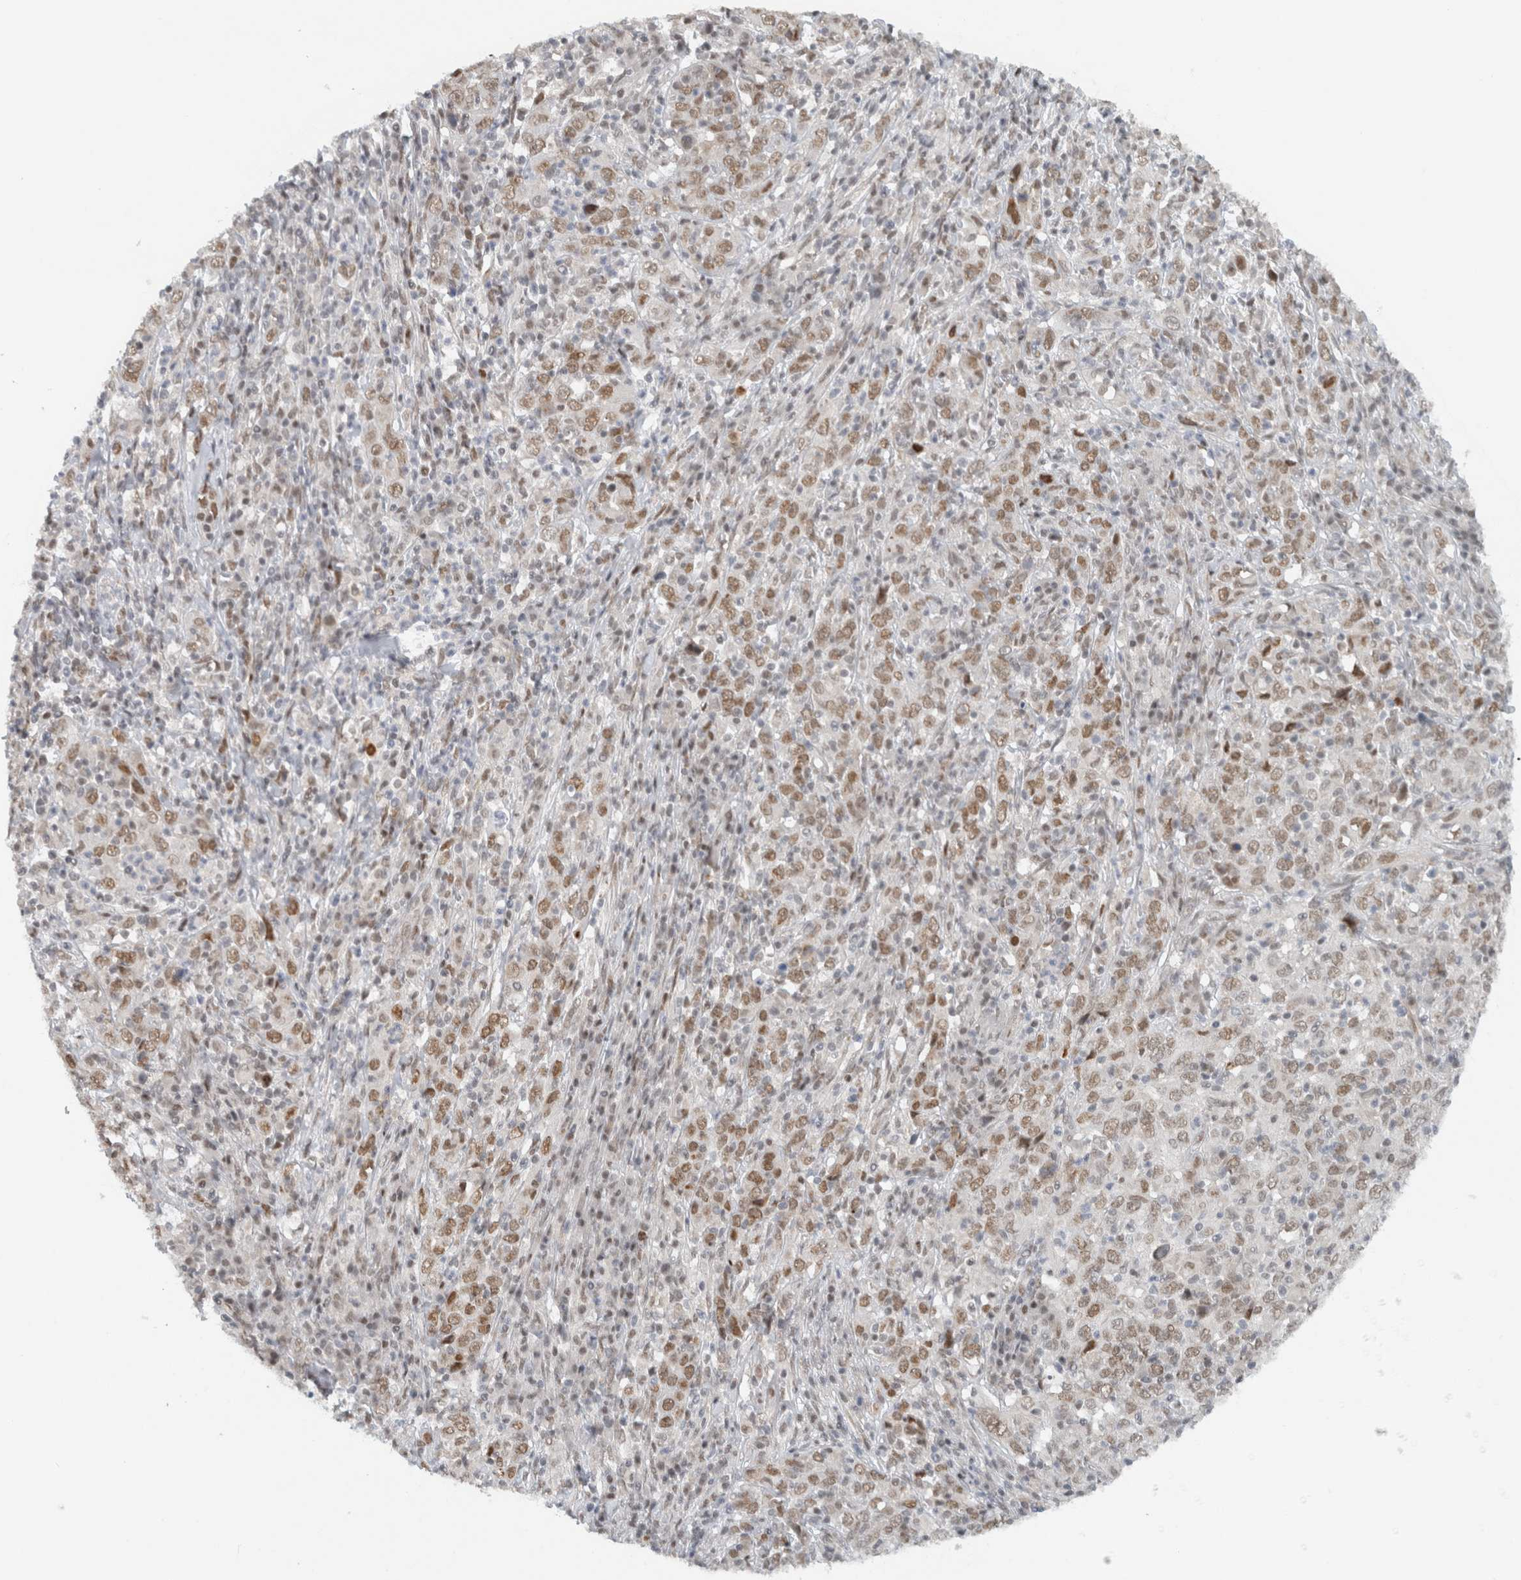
{"staining": {"intensity": "moderate", "quantity": ">75%", "location": "nuclear"}, "tissue": "cervical cancer", "cell_type": "Tumor cells", "image_type": "cancer", "snomed": [{"axis": "morphology", "description": "Squamous cell carcinoma, NOS"}, {"axis": "topography", "description": "Cervix"}], "caption": "The photomicrograph demonstrates staining of cervical cancer (squamous cell carcinoma), revealing moderate nuclear protein staining (brown color) within tumor cells.", "gene": "HNRNPR", "patient": {"sex": "female", "age": 46}}